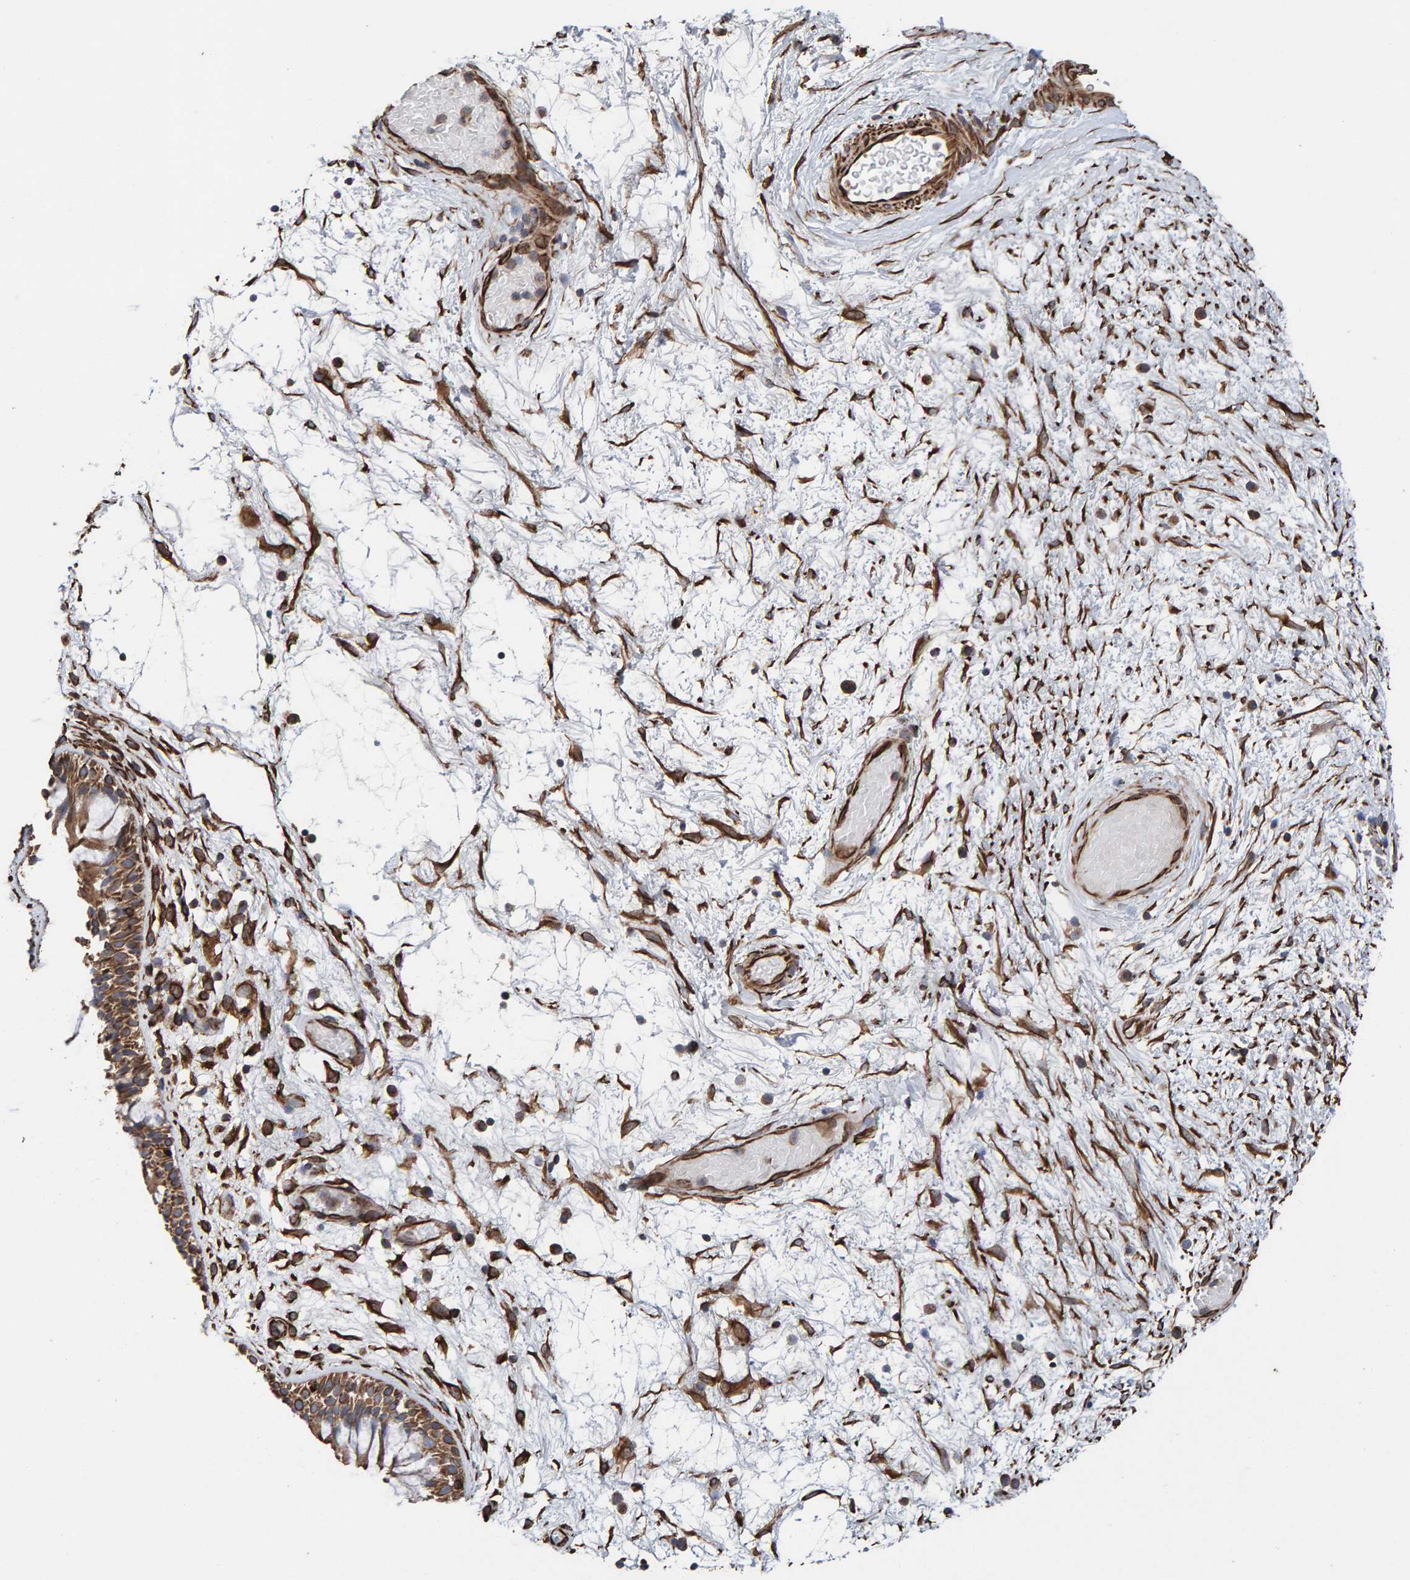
{"staining": {"intensity": "moderate", "quantity": ">75%", "location": "cytoplasmic/membranous"}, "tissue": "nasopharynx", "cell_type": "Respiratory epithelial cells", "image_type": "normal", "snomed": [{"axis": "morphology", "description": "Normal tissue, NOS"}, {"axis": "morphology", "description": "Inflammation, NOS"}, {"axis": "topography", "description": "Nasopharynx"}], "caption": "Protein expression analysis of benign human nasopharynx reveals moderate cytoplasmic/membranous staining in approximately >75% of respiratory epithelial cells. Nuclei are stained in blue.", "gene": "ZNF347", "patient": {"sex": "male", "age": 48}}